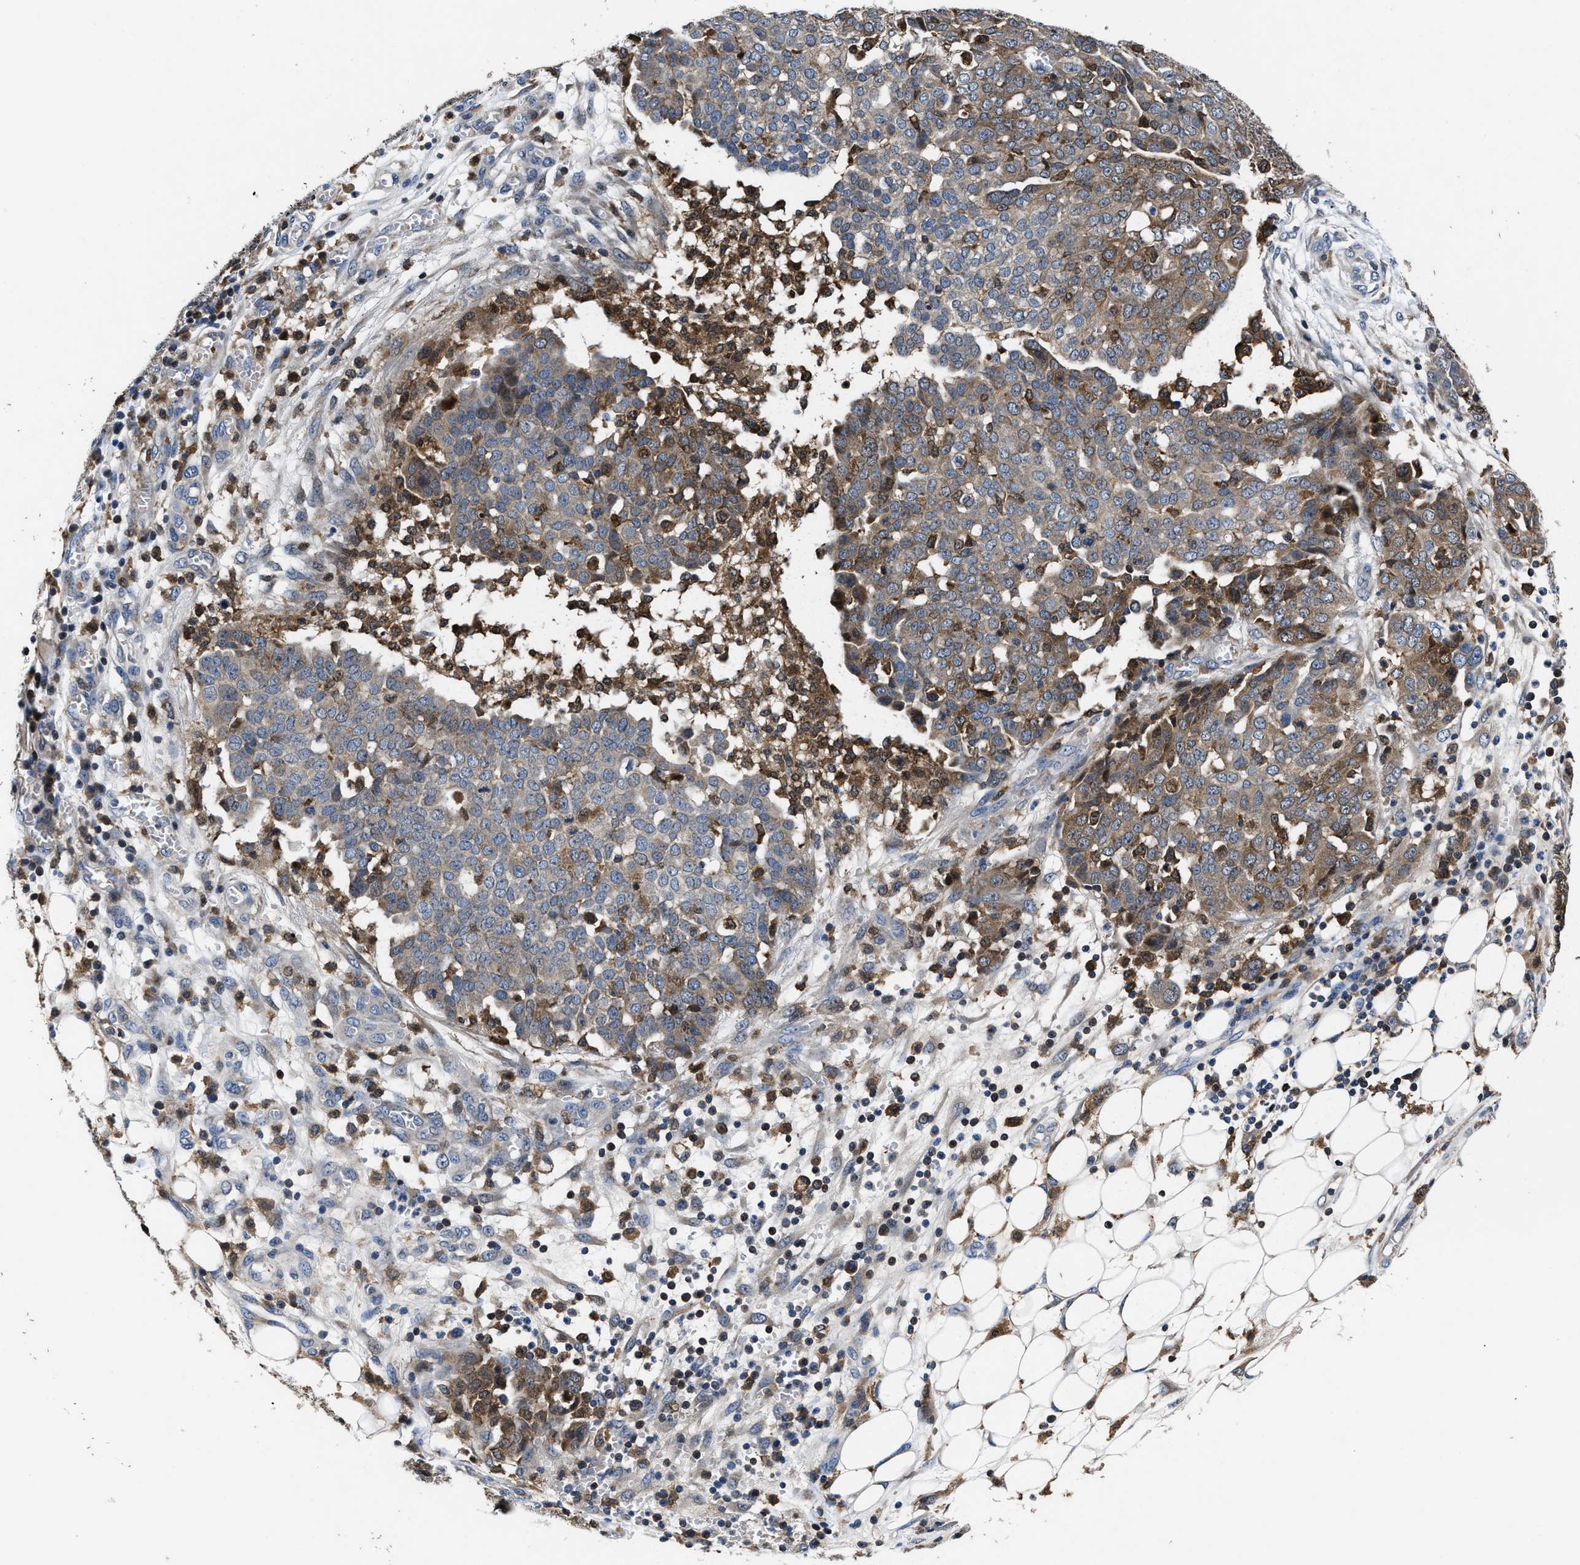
{"staining": {"intensity": "moderate", "quantity": "25%-75%", "location": "cytoplasmic/membranous"}, "tissue": "ovarian cancer", "cell_type": "Tumor cells", "image_type": "cancer", "snomed": [{"axis": "morphology", "description": "Cystadenocarcinoma, serous, NOS"}, {"axis": "topography", "description": "Soft tissue"}, {"axis": "topography", "description": "Ovary"}], "caption": "Ovarian serous cystadenocarcinoma stained with a protein marker reveals moderate staining in tumor cells.", "gene": "RGS10", "patient": {"sex": "female", "age": 57}}